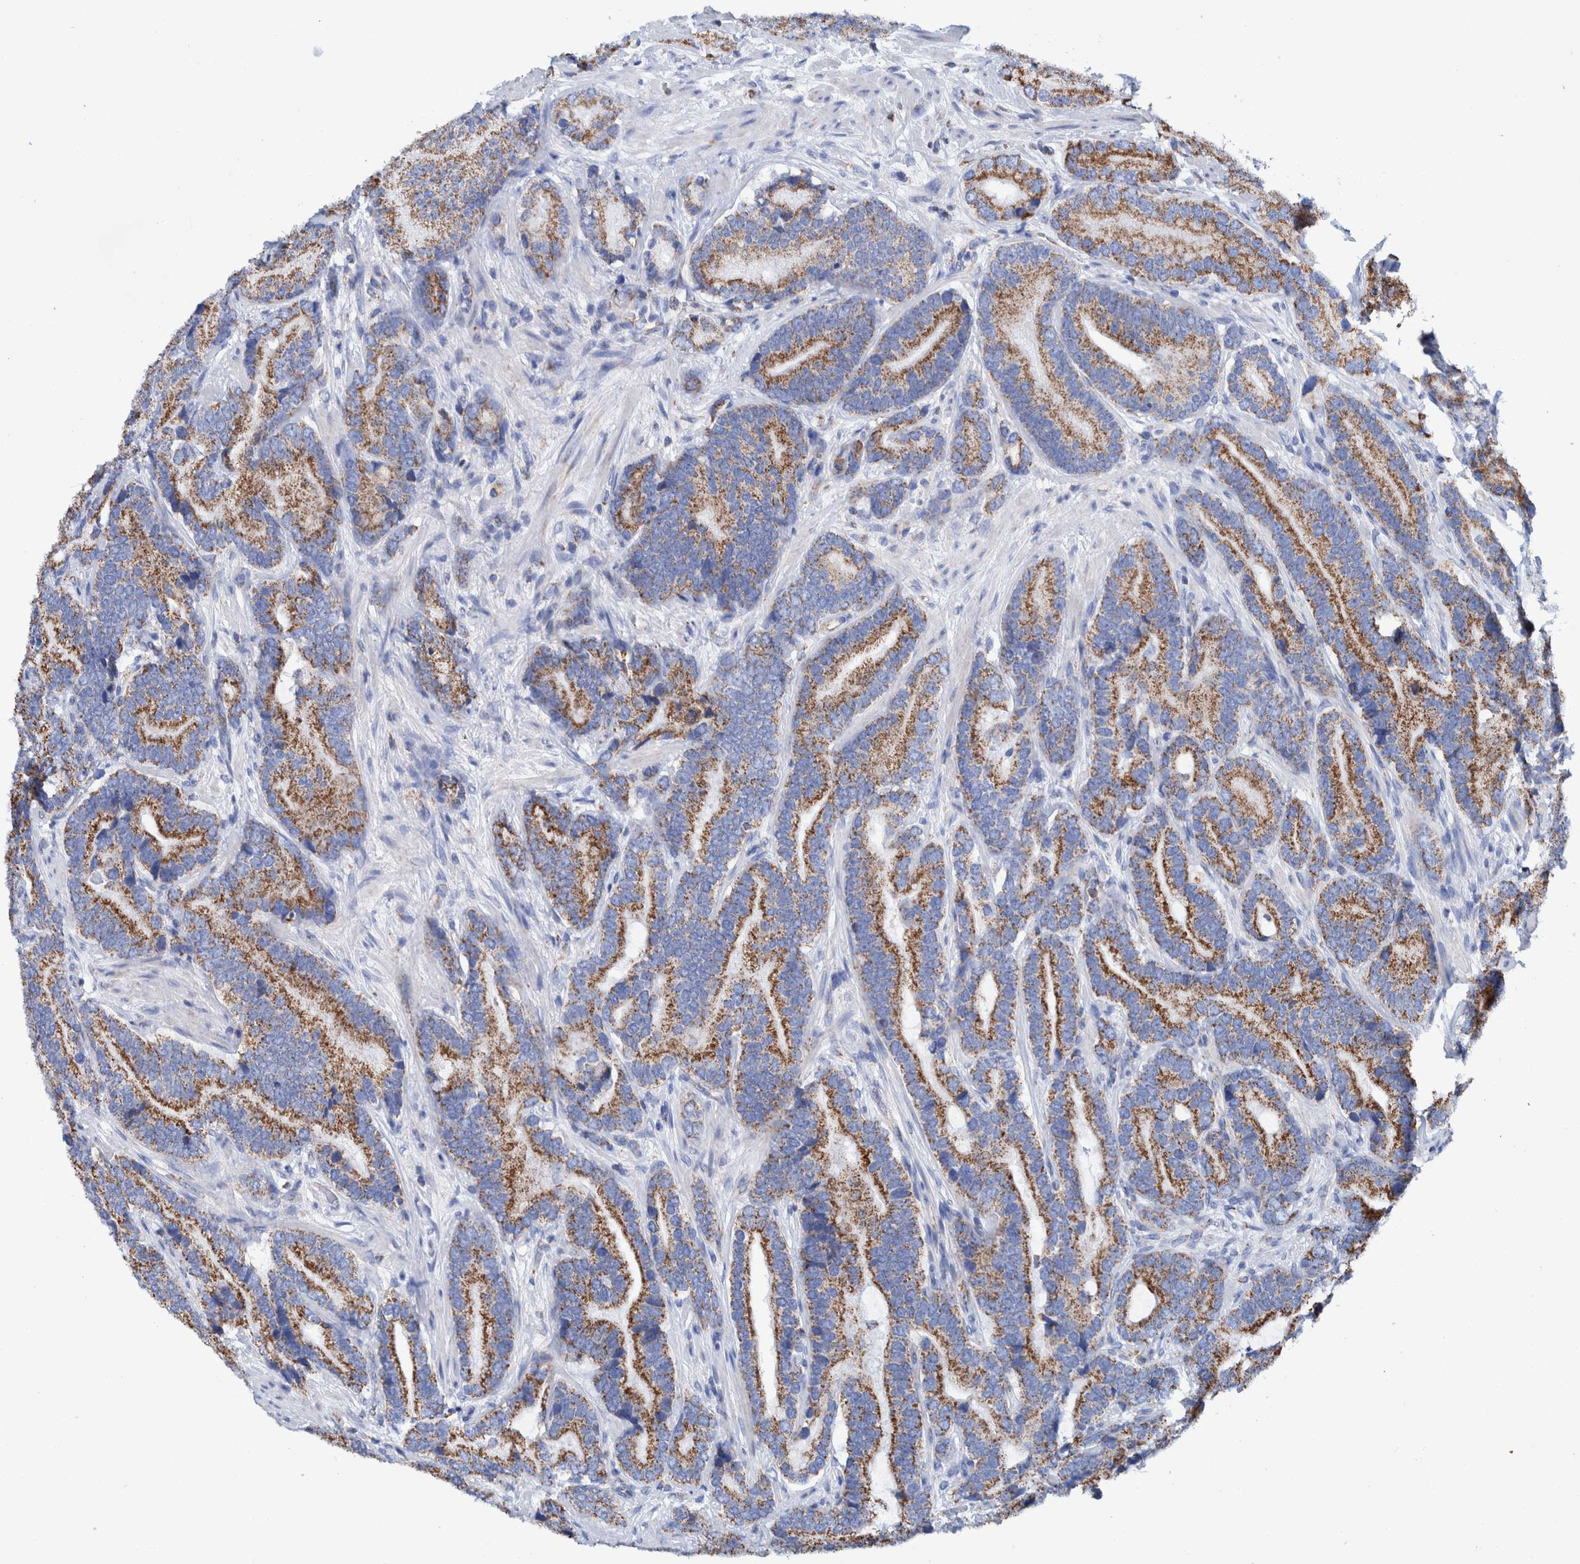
{"staining": {"intensity": "moderate", "quantity": ">75%", "location": "cytoplasmic/membranous"}, "tissue": "prostate cancer", "cell_type": "Tumor cells", "image_type": "cancer", "snomed": [{"axis": "morphology", "description": "Adenocarcinoma, High grade"}, {"axis": "topography", "description": "Prostate"}], "caption": "An immunohistochemistry (IHC) histopathology image of tumor tissue is shown. Protein staining in brown labels moderate cytoplasmic/membranous positivity in prostate cancer (high-grade adenocarcinoma) within tumor cells.", "gene": "DECR1", "patient": {"sex": "male", "age": 55}}